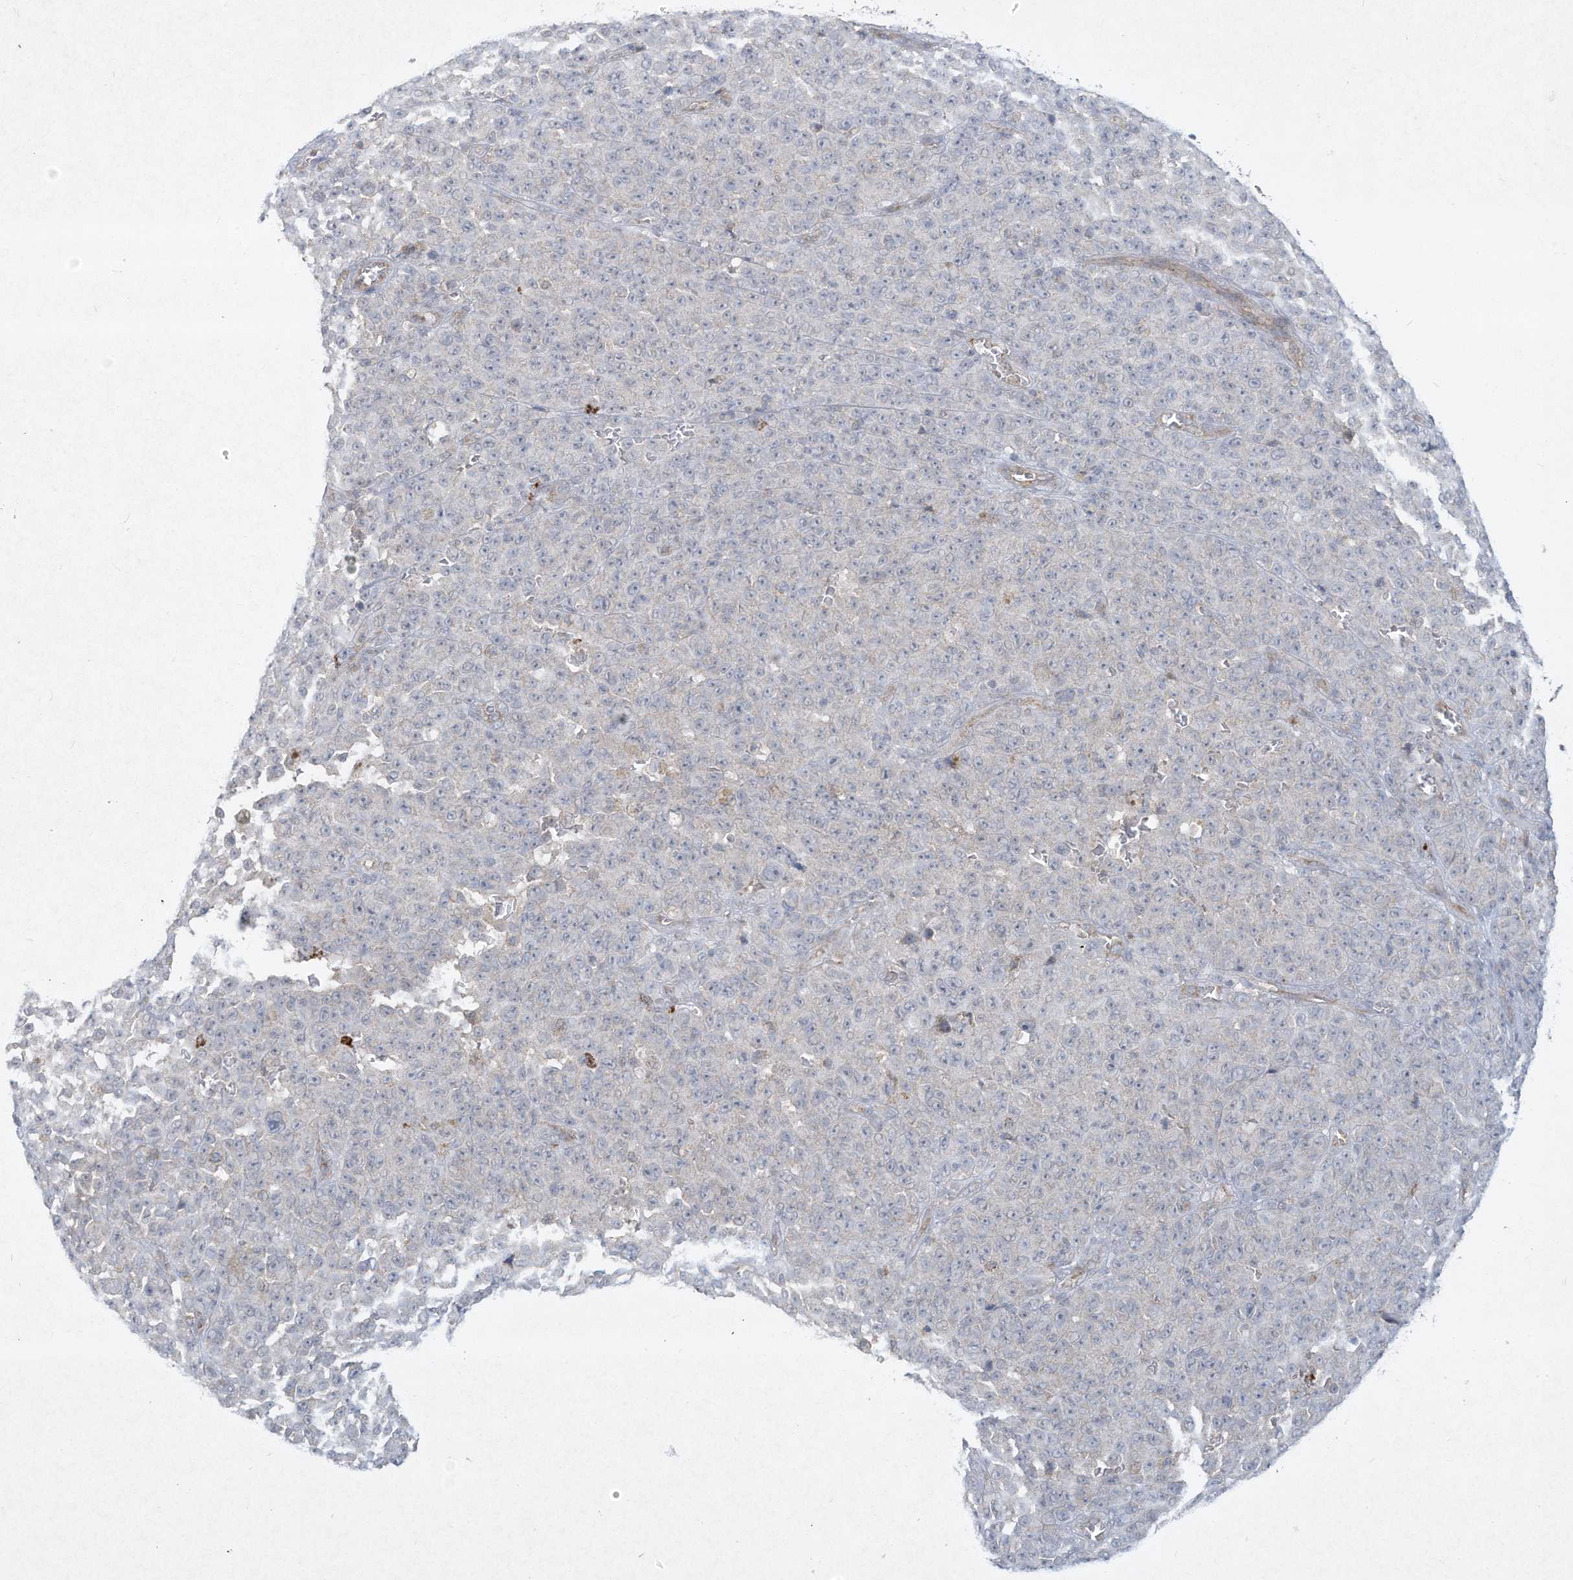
{"staining": {"intensity": "negative", "quantity": "none", "location": "none"}, "tissue": "melanoma", "cell_type": "Tumor cells", "image_type": "cancer", "snomed": [{"axis": "morphology", "description": "Malignant melanoma, NOS"}, {"axis": "topography", "description": "Skin"}], "caption": "Immunohistochemistry (IHC) of human malignant melanoma exhibits no expression in tumor cells.", "gene": "CHRNA4", "patient": {"sex": "female", "age": 82}}